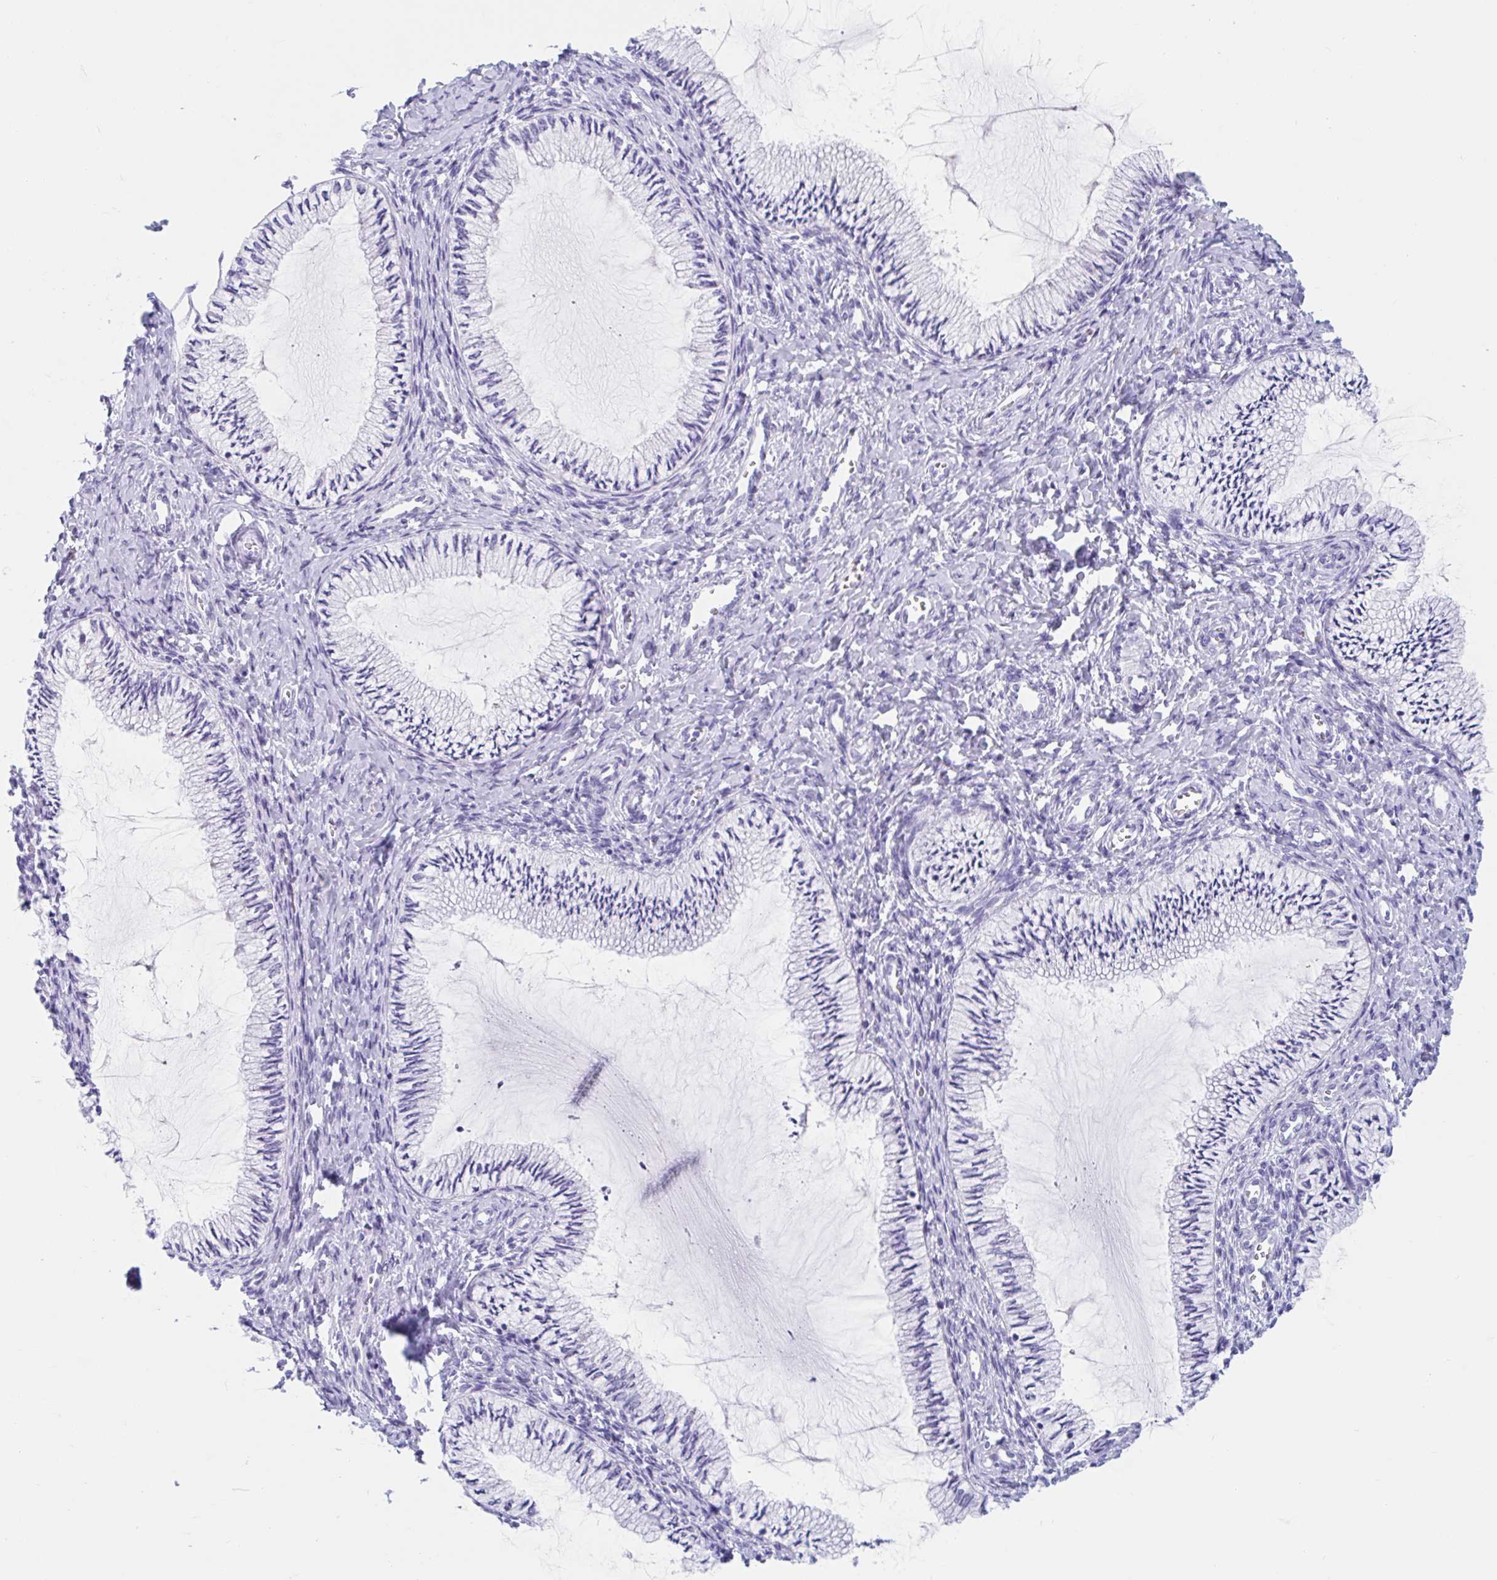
{"staining": {"intensity": "negative", "quantity": "none", "location": "none"}, "tissue": "cervix", "cell_type": "Glandular cells", "image_type": "normal", "snomed": [{"axis": "morphology", "description": "Normal tissue, NOS"}, {"axis": "topography", "description": "Cervix"}], "caption": "This image is of benign cervix stained with IHC to label a protein in brown with the nuclei are counter-stained blue. There is no expression in glandular cells. (DAB immunohistochemistry visualized using brightfield microscopy, high magnification).", "gene": "CPTP", "patient": {"sex": "female", "age": 24}}